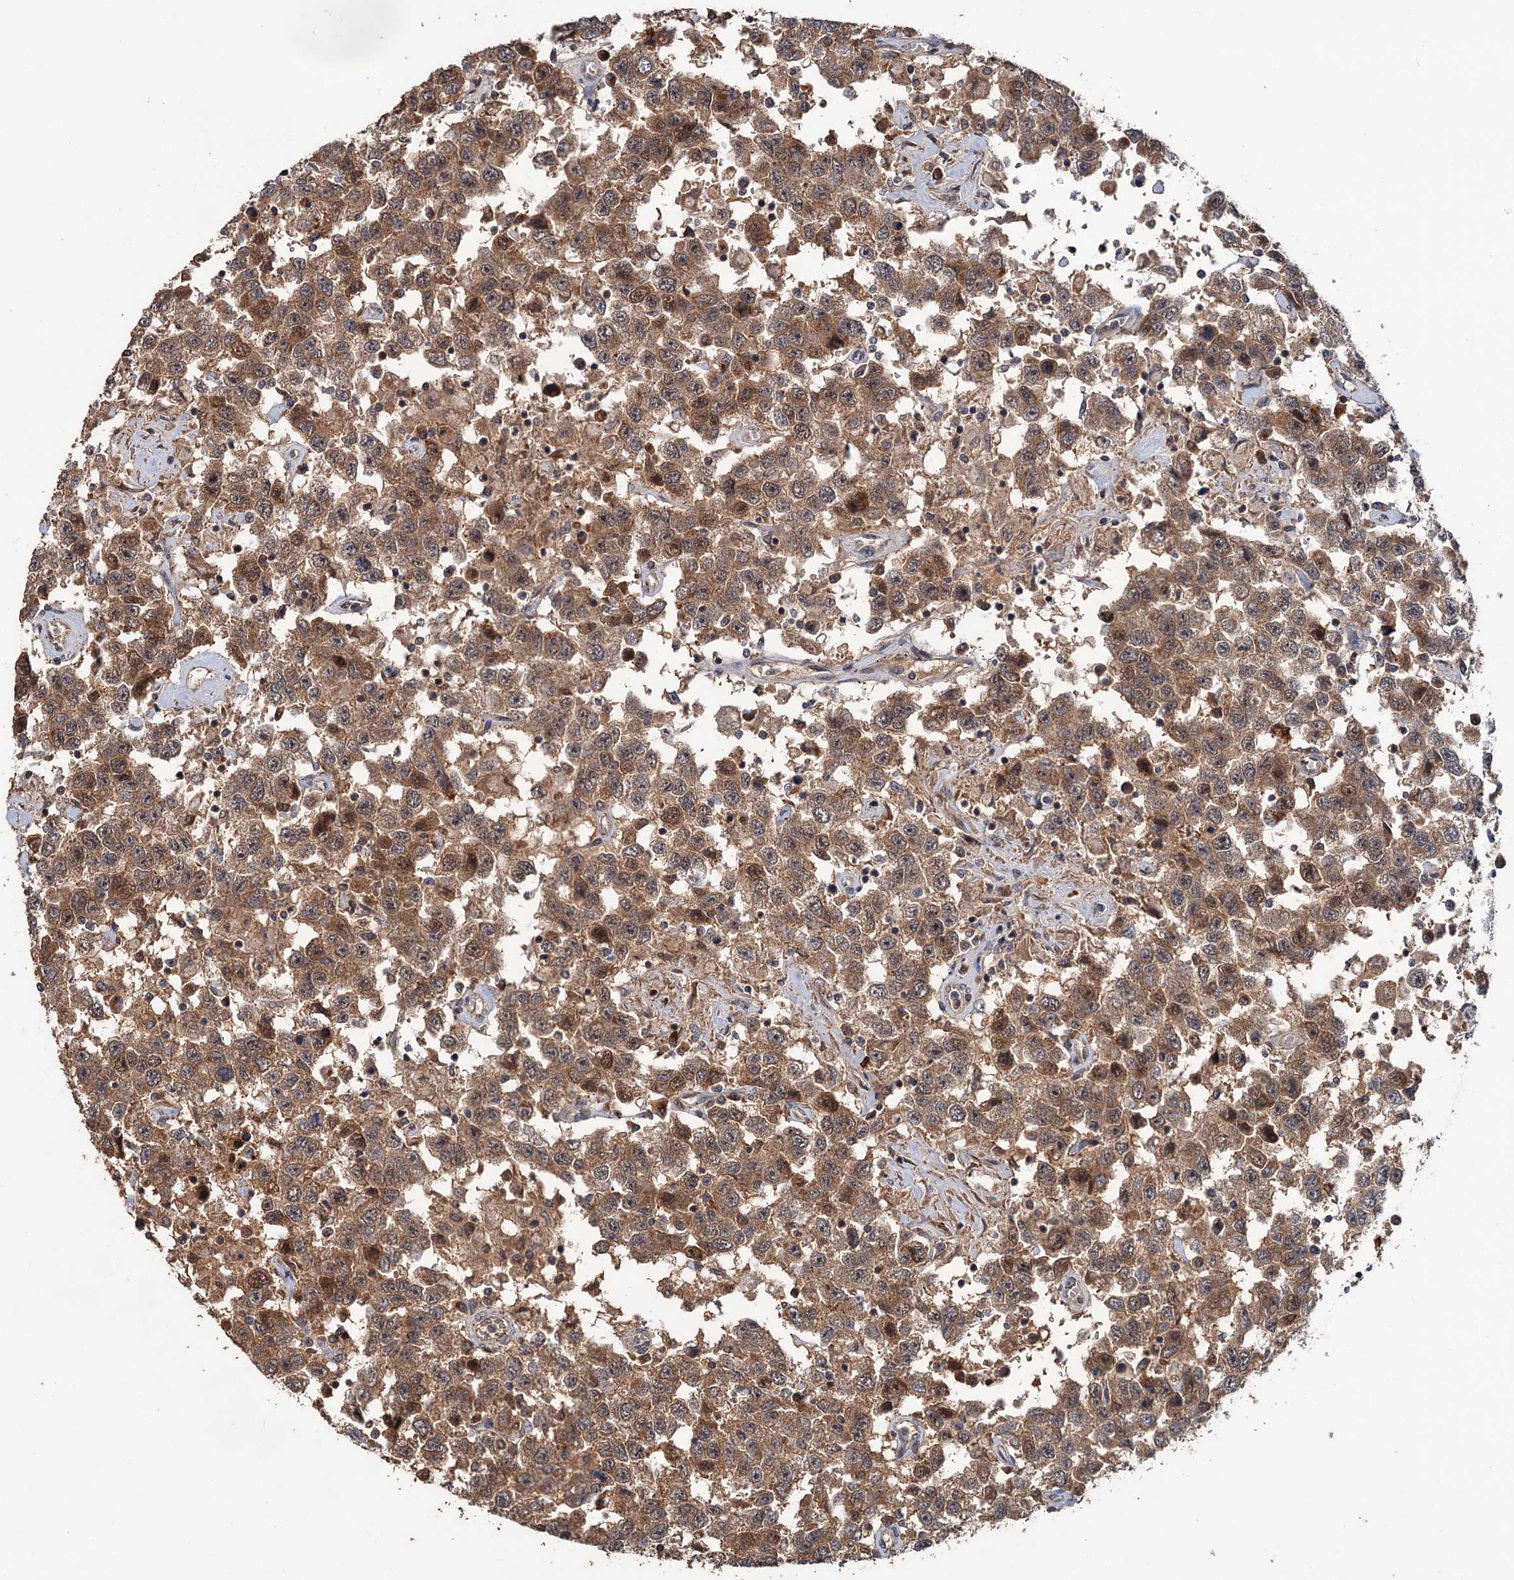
{"staining": {"intensity": "moderate", "quantity": ">75%", "location": "cytoplasmic/membranous,nuclear"}, "tissue": "testis cancer", "cell_type": "Tumor cells", "image_type": "cancer", "snomed": [{"axis": "morphology", "description": "Seminoma, NOS"}, {"axis": "topography", "description": "Testis"}], "caption": "Seminoma (testis) stained with a protein marker exhibits moderate staining in tumor cells.", "gene": "KANSL2", "patient": {"sex": "male", "age": 41}}